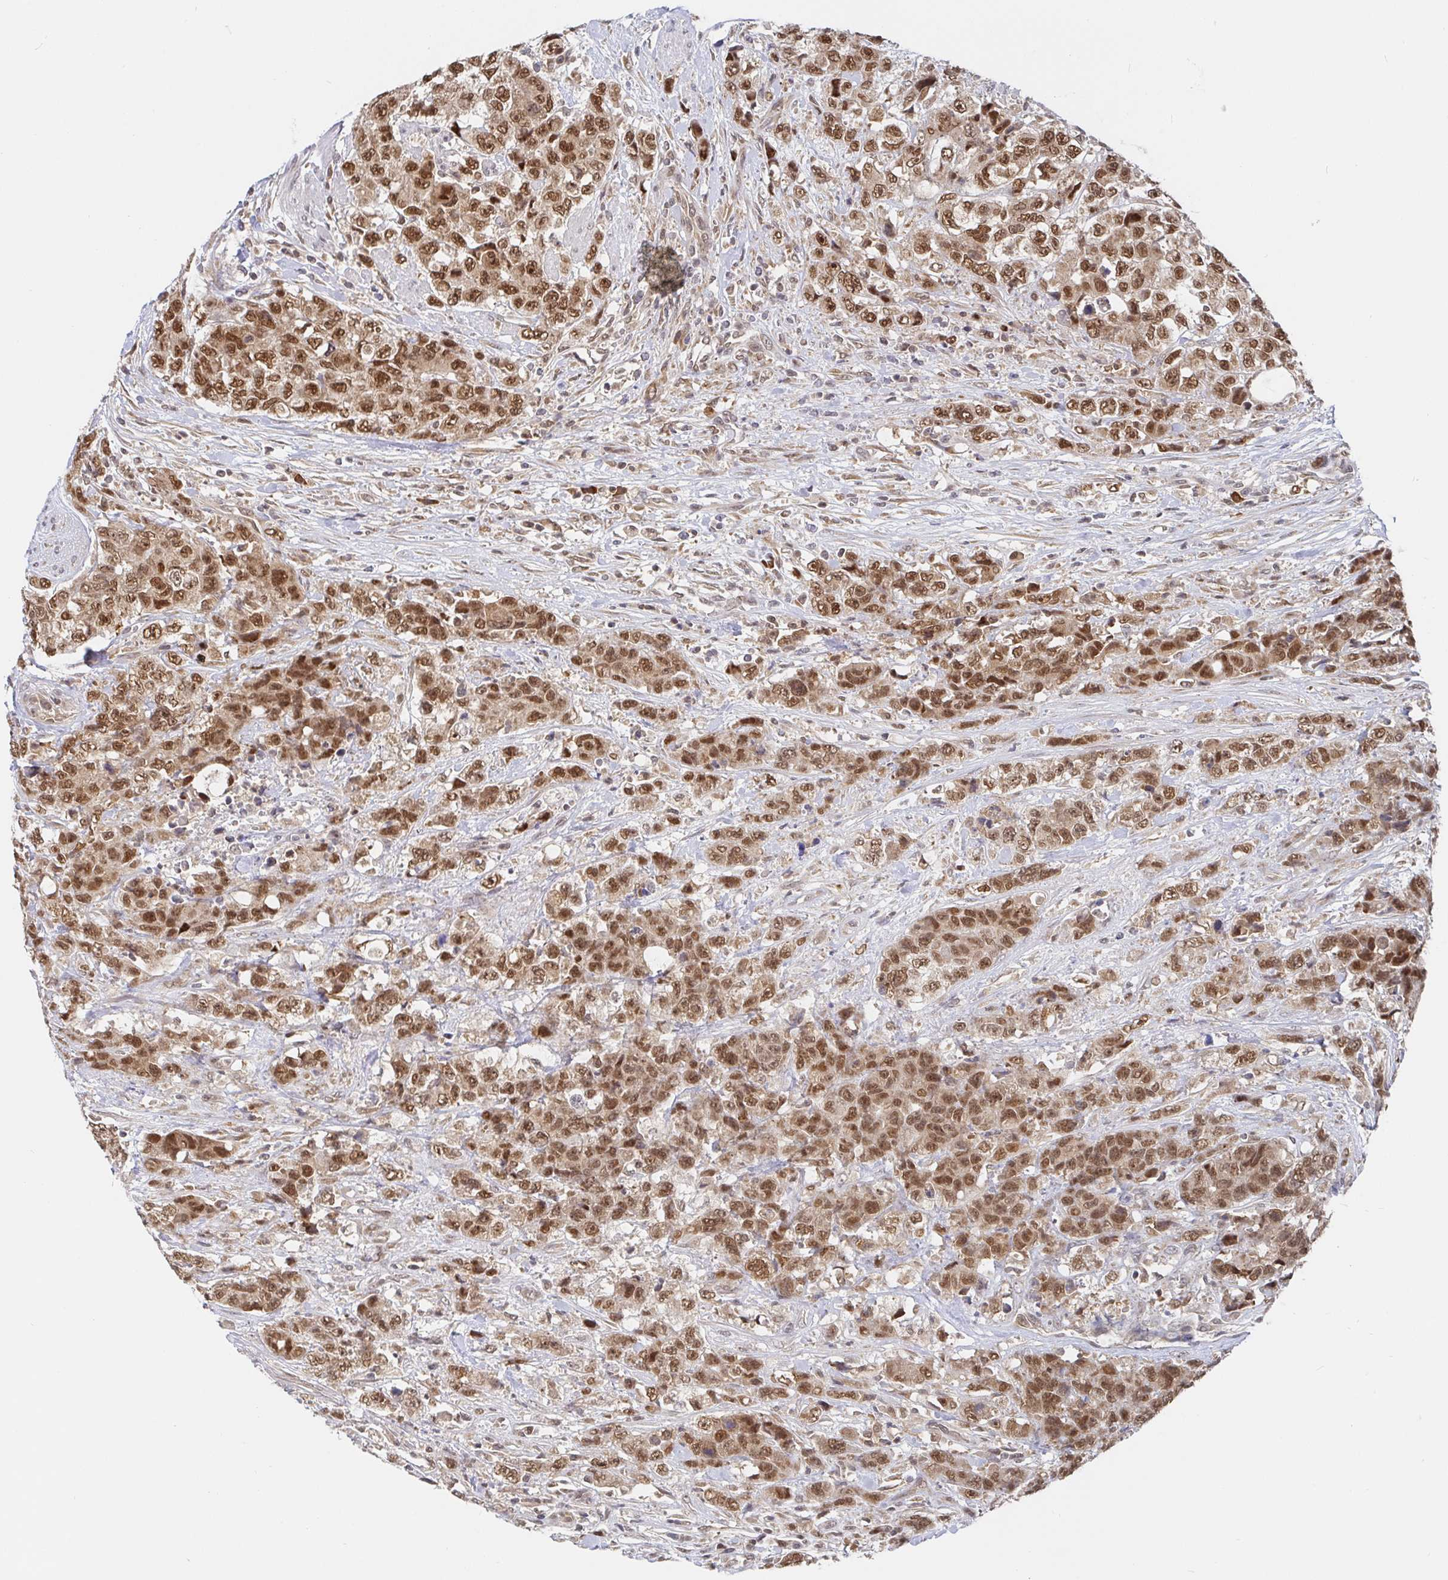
{"staining": {"intensity": "moderate", "quantity": ">75%", "location": "cytoplasmic/membranous,nuclear"}, "tissue": "urothelial cancer", "cell_type": "Tumor cells", "image_type": "cancer", "snomed": [{"axis": "morphology", "description": "Urothelial carcinoma, High grade"}, {"axis": "topography", "description": "Urinary bladder"}], "caption": "Tumor cells display medium levels of moderate cytoplasmic/membranous and nuclear positivity in approximately >75% of cells in human urothelial cancer.", "gene": "ALG1", "patient": {"sex": "female", "age": 78}}